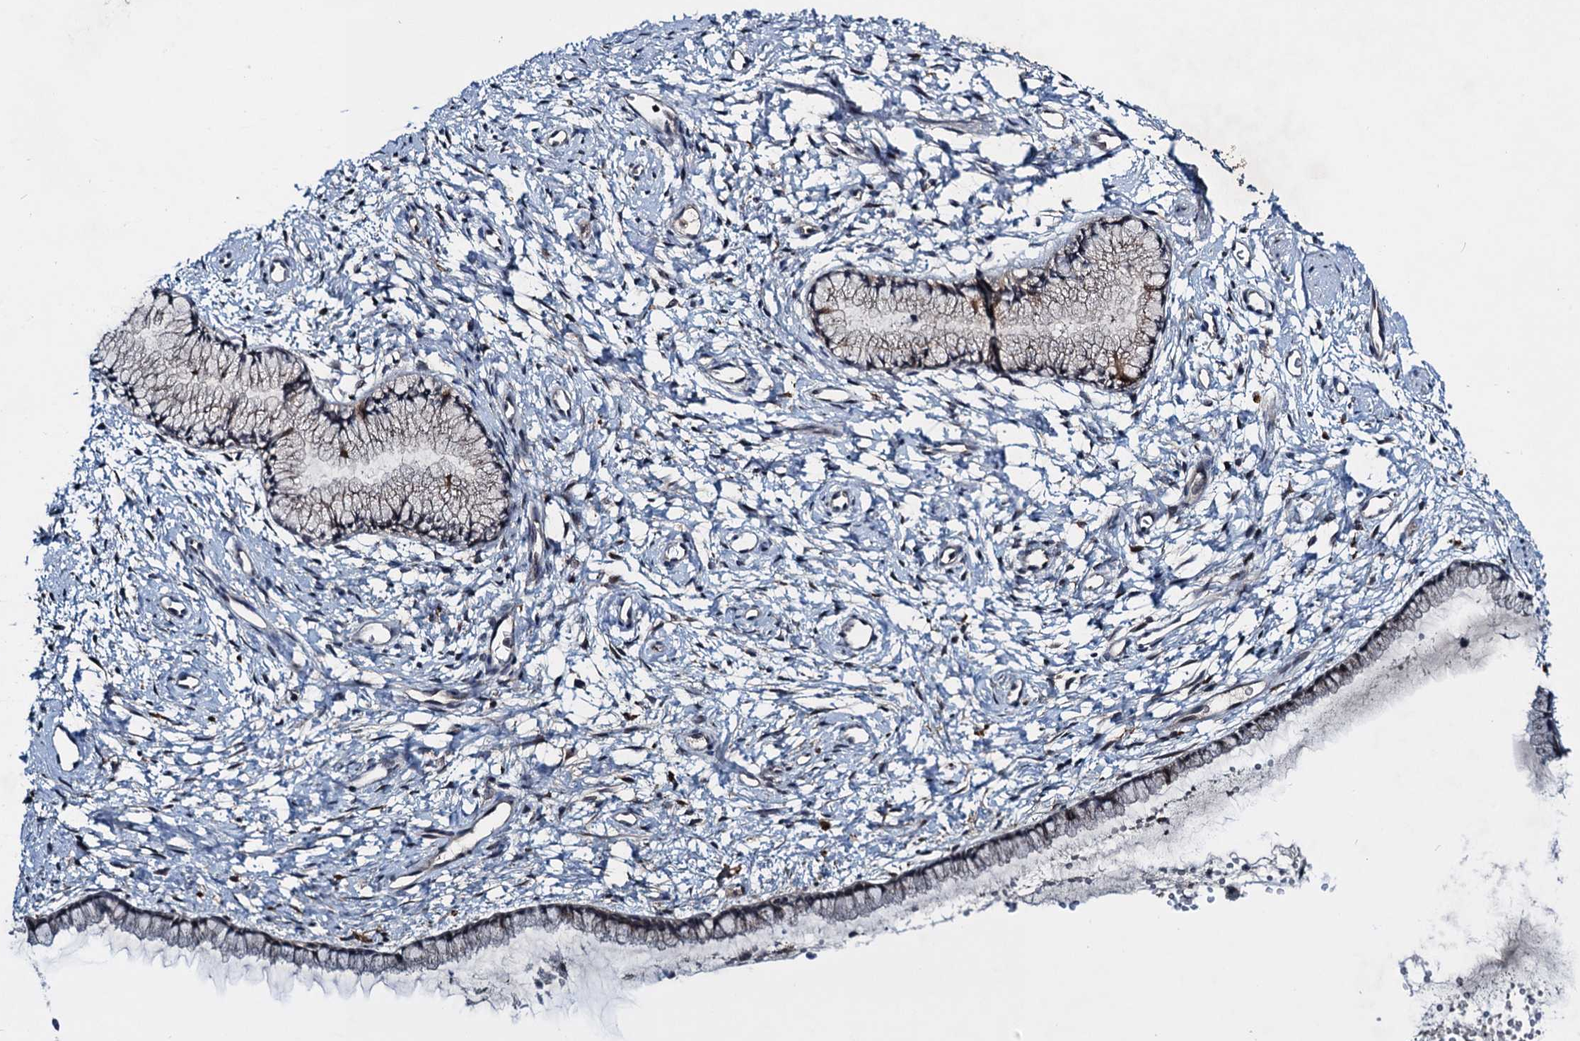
{"staining": {"intensity": "weak", "quantity": "25%-75%", "location": "cytoplasmic/membranous"}, "tissue": "cervix", "cell_type": "Glandular cells", "image_type": "normal", "snomed": [{"axis": "morphology", "description": "Normal tissue, NOS"}, {"axis": "topography", "description": "Cervix"}], "caption": "Brown immunohistochemical staining in unremarkable human cervix shows weak cytoplasmic/membranous positivity in approximately 25%-75% of glandular cells.", "gene": "RNF165", "patient": {"sex": "female", "age": 57}}